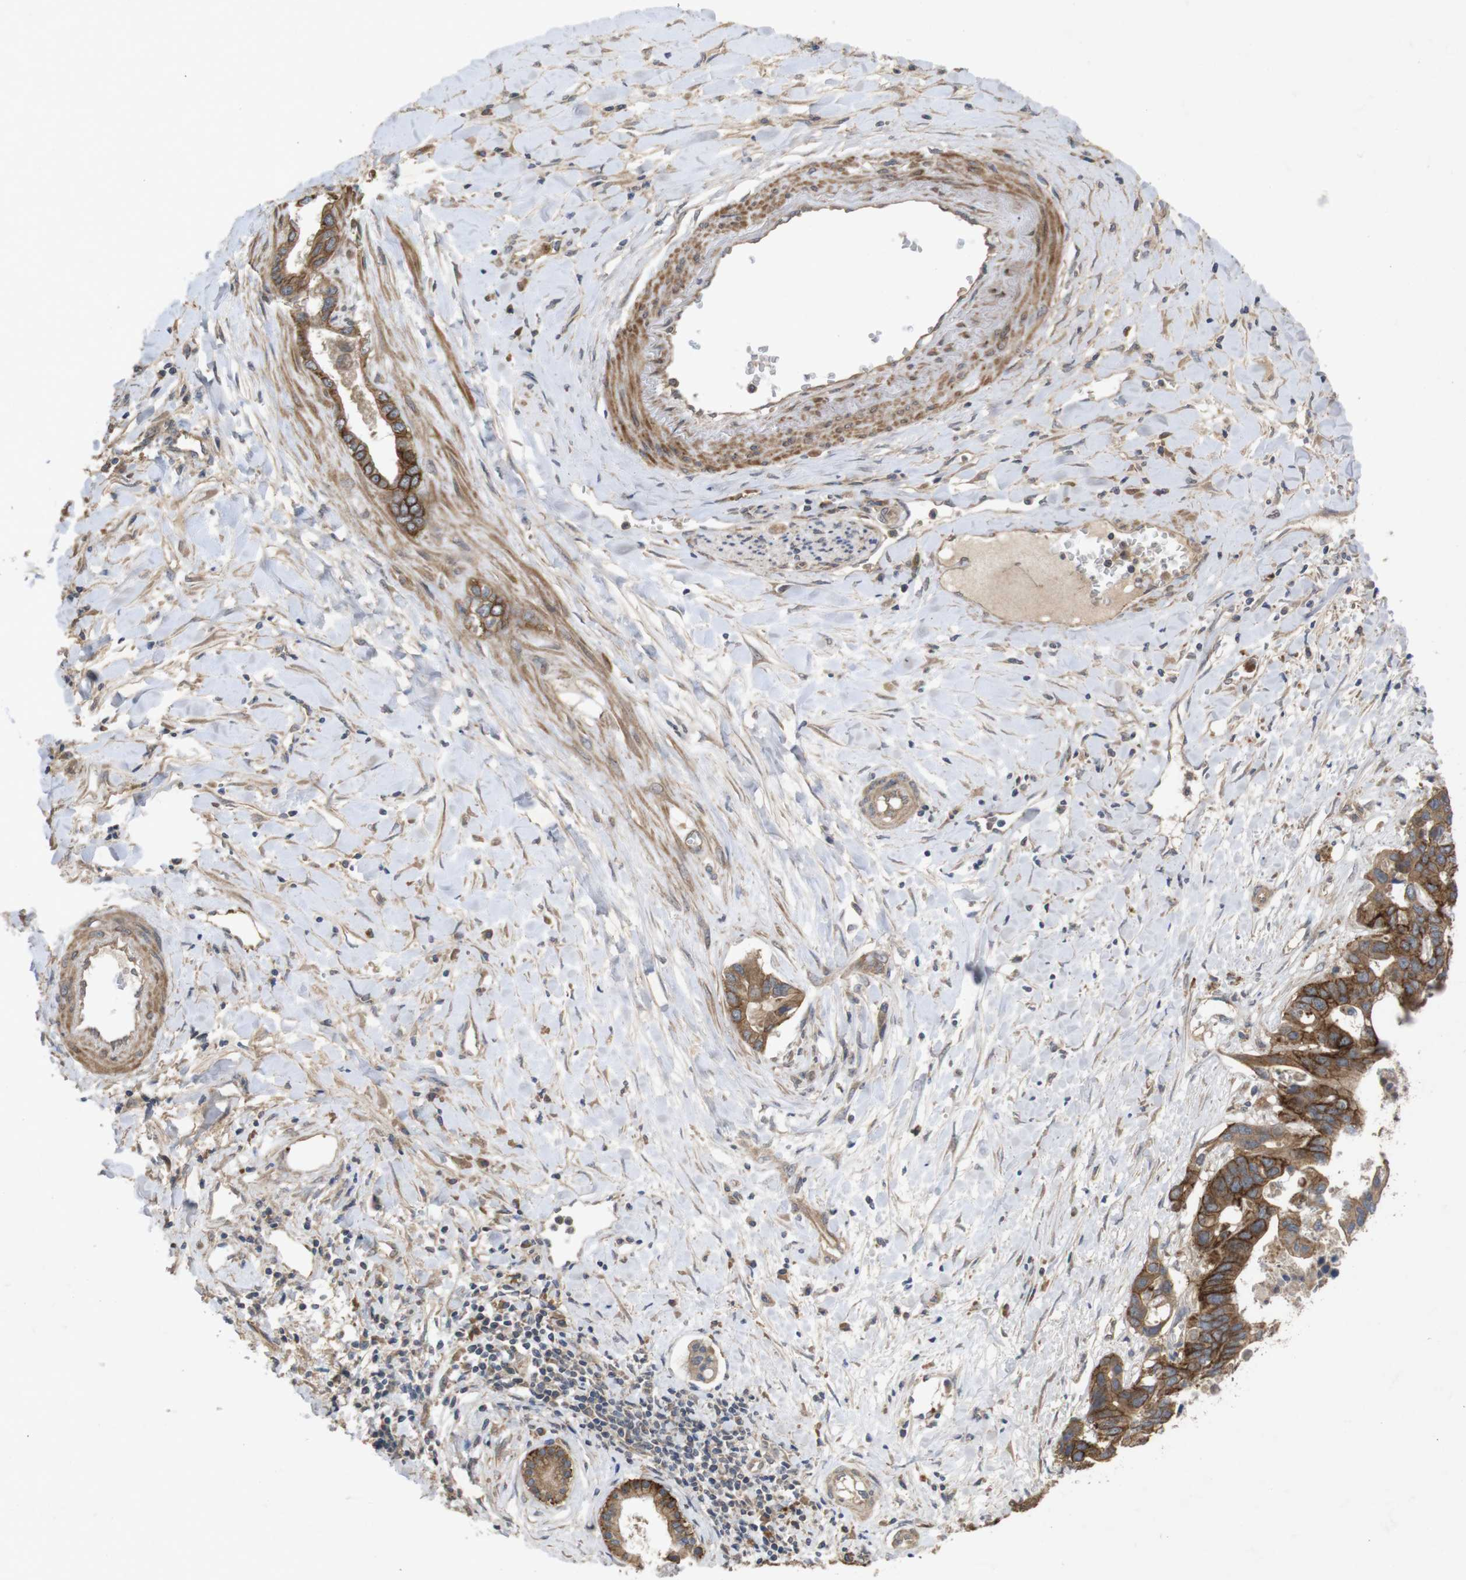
{"staining": {"intensity": "strong", "quantity": "25%-75%", "location": "cytoplasmic/membranous"}, "tissue": "liver cancer", "cell_type": "Tumor cells", "image_type": "cancer", "snomed": [{"axis": "morphology", "description": "Cholangiocarcinoma"}, {"axis": "topography", "description": "Liver"}], "caption": "Tumor cells reveal high levels of strong cytoplasmic/membranous positivity in about 25%-75% of cells in cholangiocarcinoma (liver).", "gene": "KCNS3", "patient": {"sex": "female", "age": 65}}